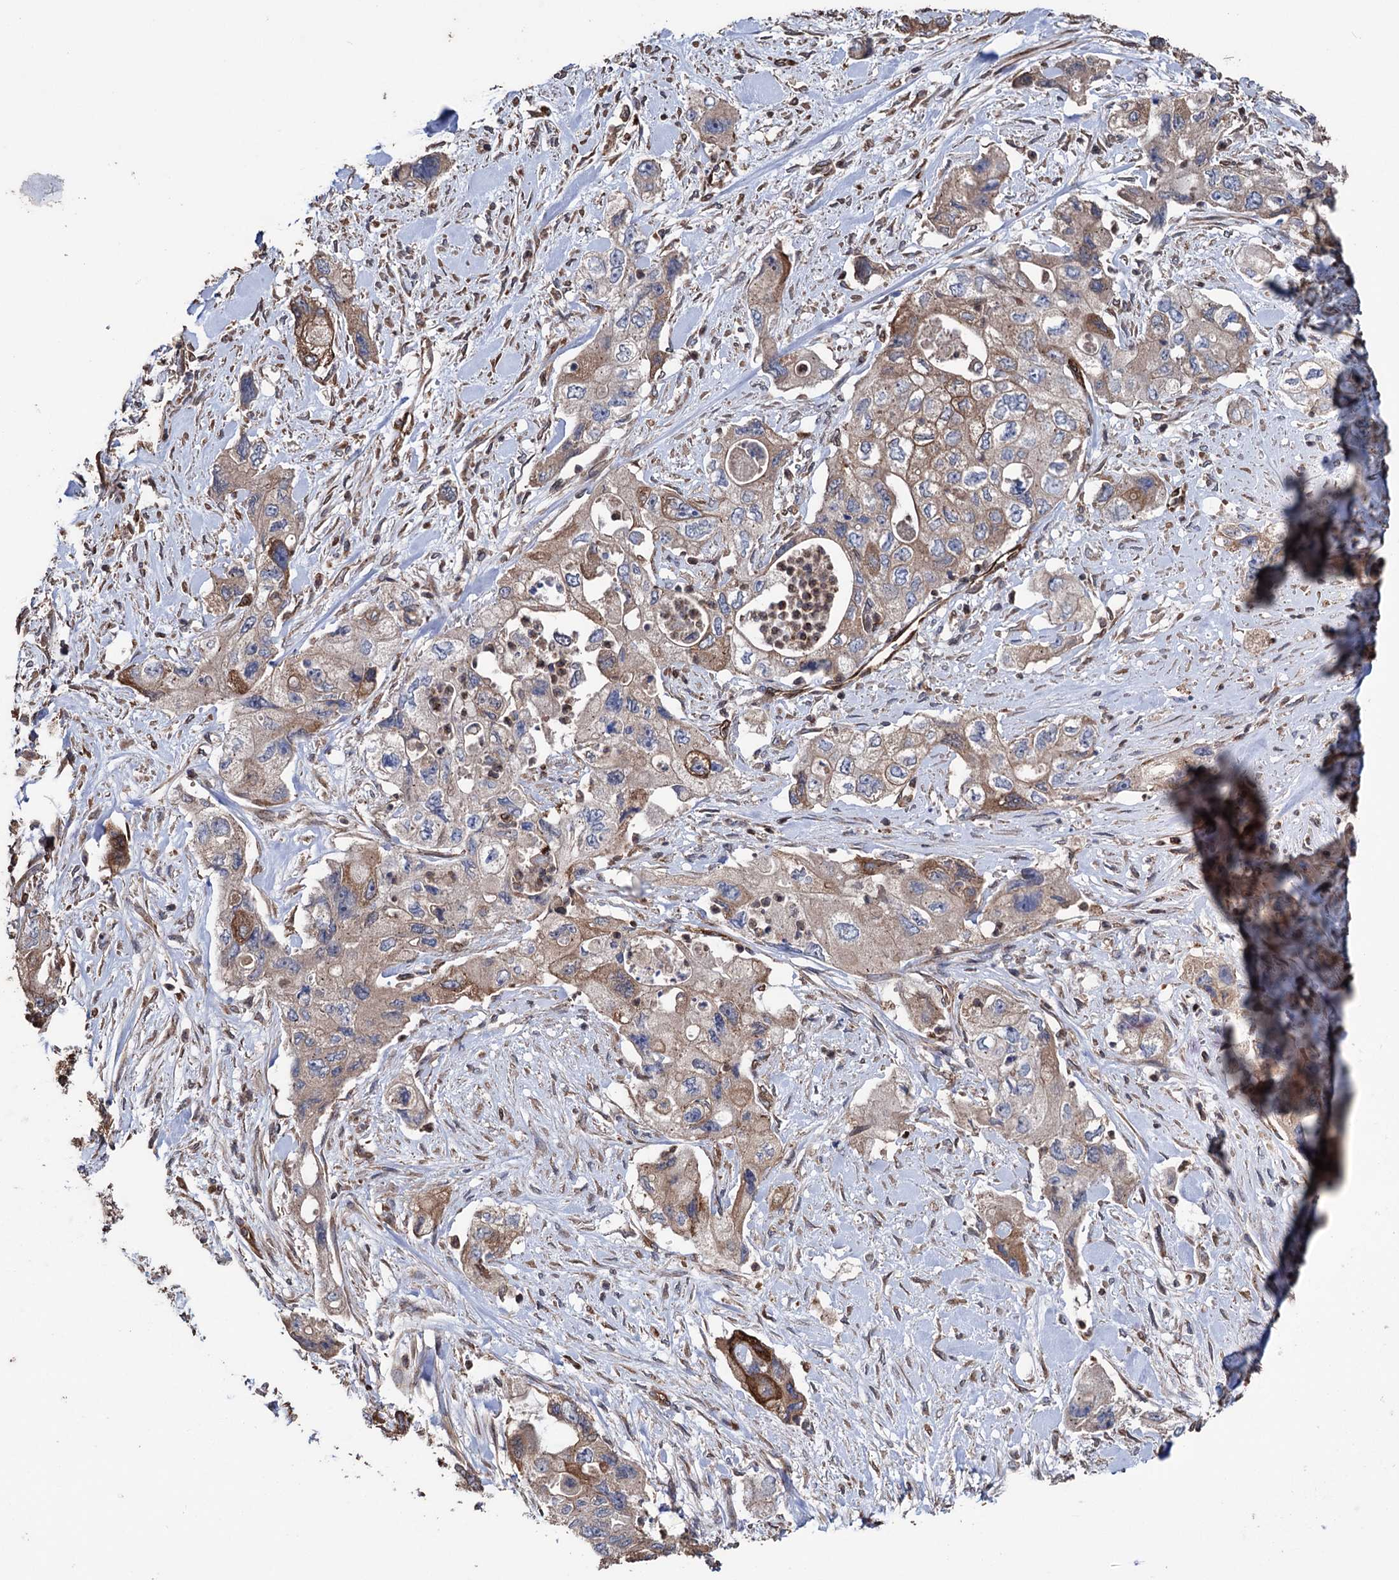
{"staining": {"intensity": "weak", "quantity": ">75%", "location": "cytoplasmic/membranous"}, "tissue": "pancreatic cancer", "cell_type": "Tumor cells", "image_type": "cancer", "snomed": [{"axis": "morphology", "description": "Adenocarcinoma, NOS"}, {"axis": "topography", "description": "Pancreas"}], "caption": "About >75% of tumor cells in human pancreatic cancer show weak cytoplasmic/membranous protein staining as visualized by brown immunohistochemical staining.", "gene": "STING1", "patient": {"sex": "female", "age": 73}}